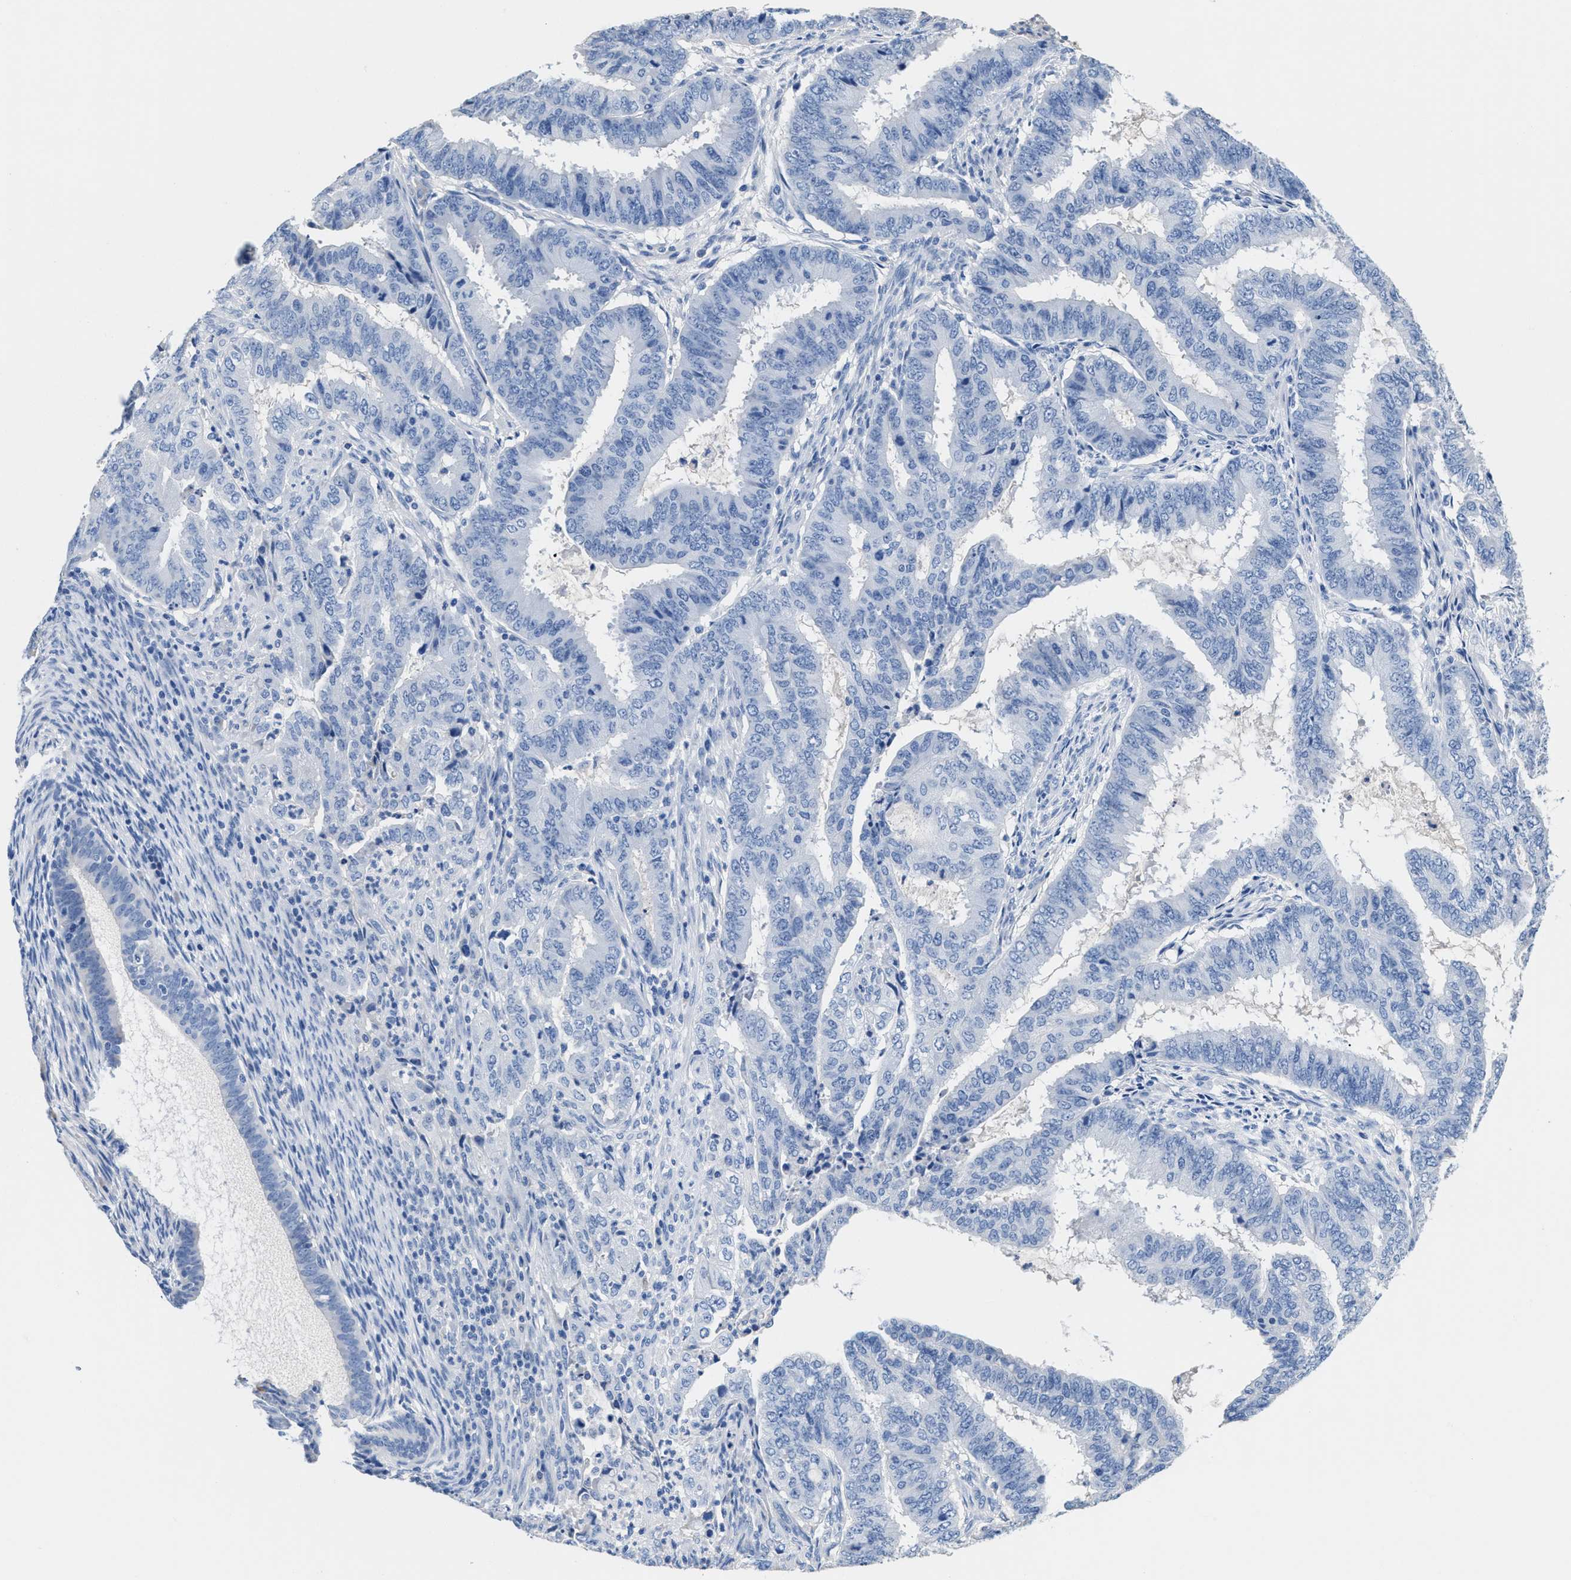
{"staining": {"intensity": "negative", "quantity": "none", "location": "none"}, "tissue": "endometrial cancer", "cell_type": "Tumor cells", "image_type": "cancer", "snomed": [{"axis": "morphology", "description": "Adenocarcinoma, NOS"}, {"axis": "topography", "description": "Endometrium"}], "caption": "This image is of endometrial cancer stained with IHC to label a protein in brown with the nuclei are counter-stained blue. There is no positivity in tumor cells.", "gene": "SLFN13", "patient": {"sex": "female", "age": 51}}